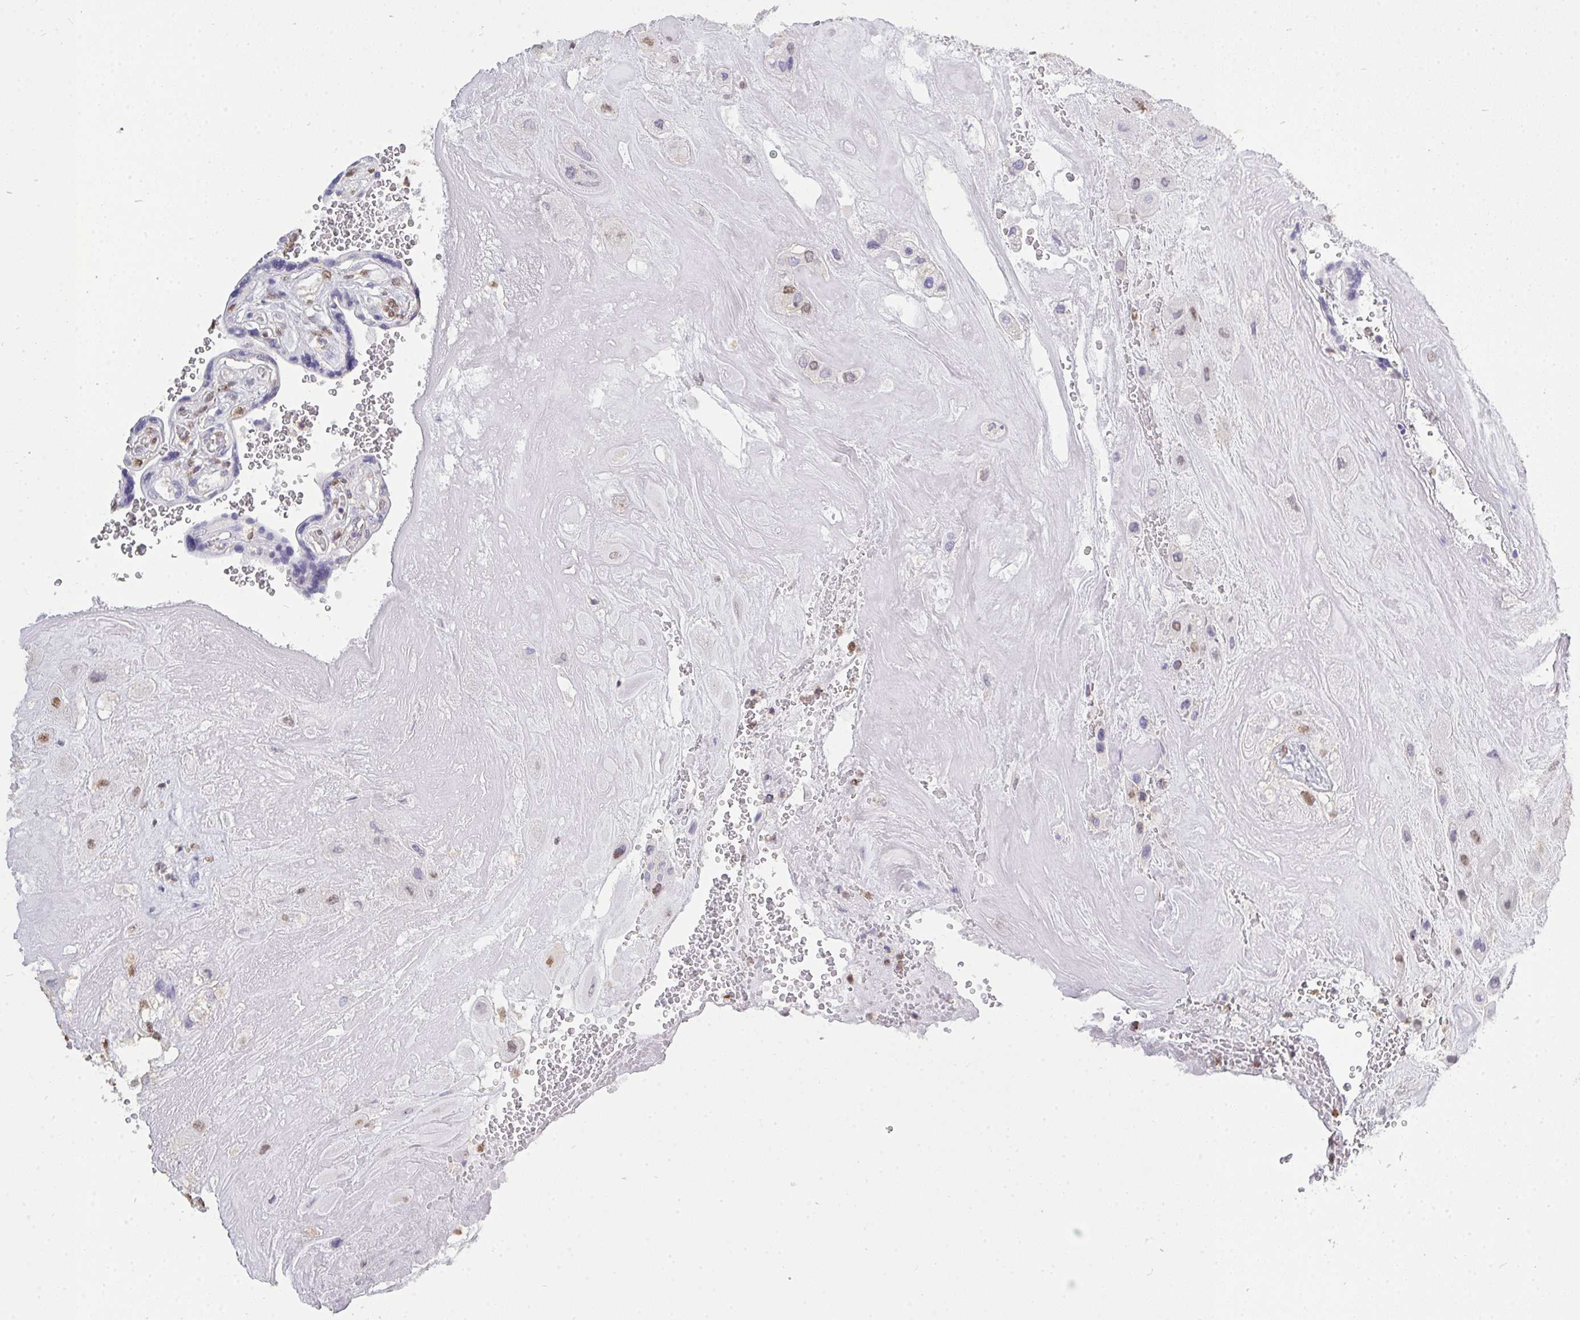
{"staining": {"intensity": "moderate", "quantity": "<25%", "location": "nuclear"}, "tissue": "placenta", "cell_type": "Decidual cells", "image_type": "normal", "snomed": [{"axis": "morphology", "description": "Normal tissue, NOS"}, {"axis": "topography", "description": "Placenta"}], "caption": "An immunohistochemistry photomicrograph of benign tissue is shown. Protein staining in brown labels moderate nuclear positivity in placenta within decidual cells.", "gene": "SEMA6B", "patient": {"sex": "female", "age": 32}}